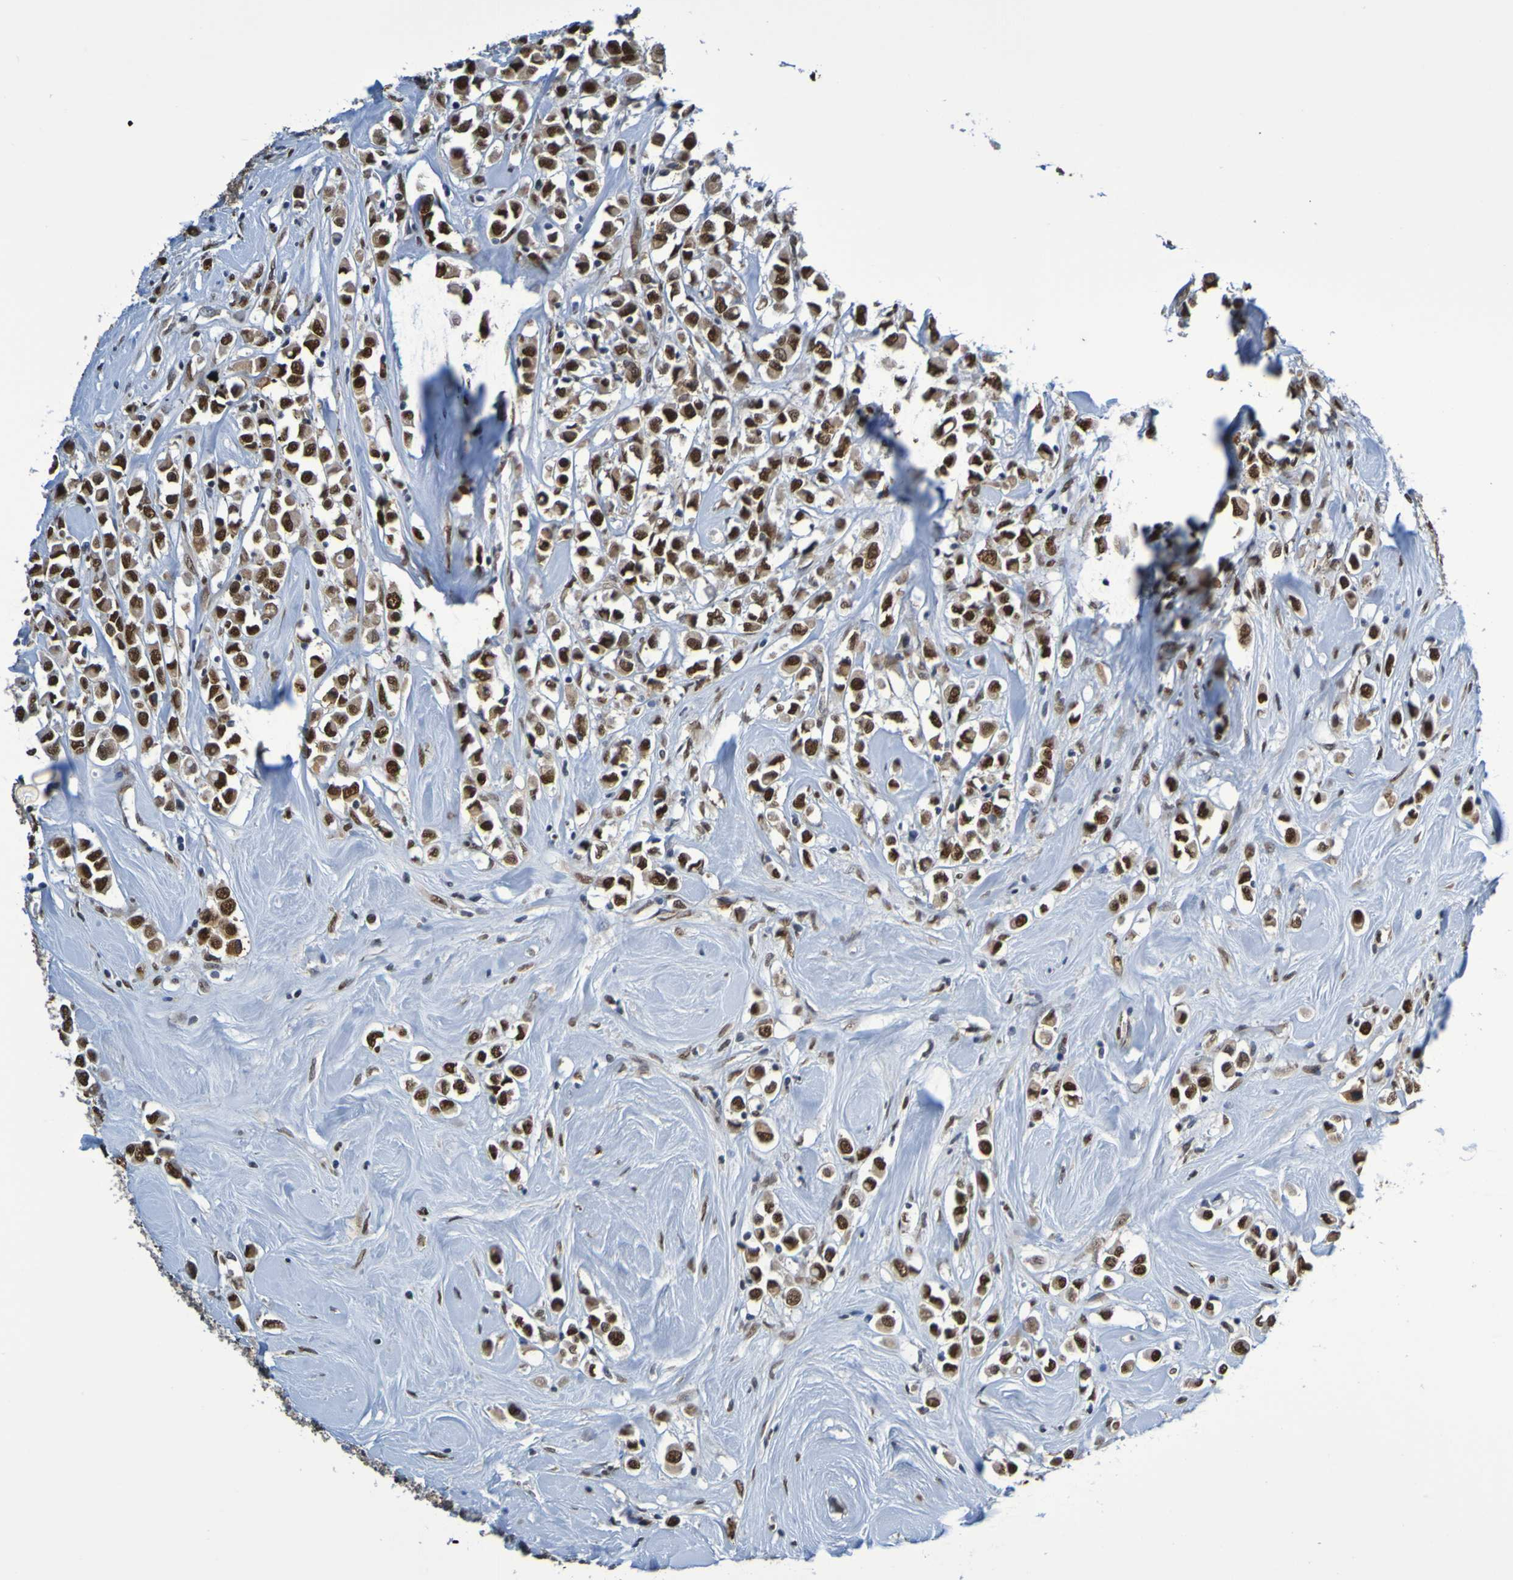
{"staining": {"intensity": "strong", "quantity": ">75%", "location": "nuclear"}, "tissue": "breast cancer", "cell_type": "Tumor cells", "image_type": "cancer", "snomed": [{"axis": "morphology", "description": "Duct carcinoma"}, {"axis": "topography", "description": "Breast"}], "caption": "Protein expression analysis of breast cancer (invasive ductal carcinoma) exhibits strong nuclear positivity in about >75% of tumor cells. Using DAB (brown) and hematoxylin (blue) stains, captured at high magnification using brightfield microscopy.", "gene": "HDAC2", "patient": {"sex": "female", "age": 61}}